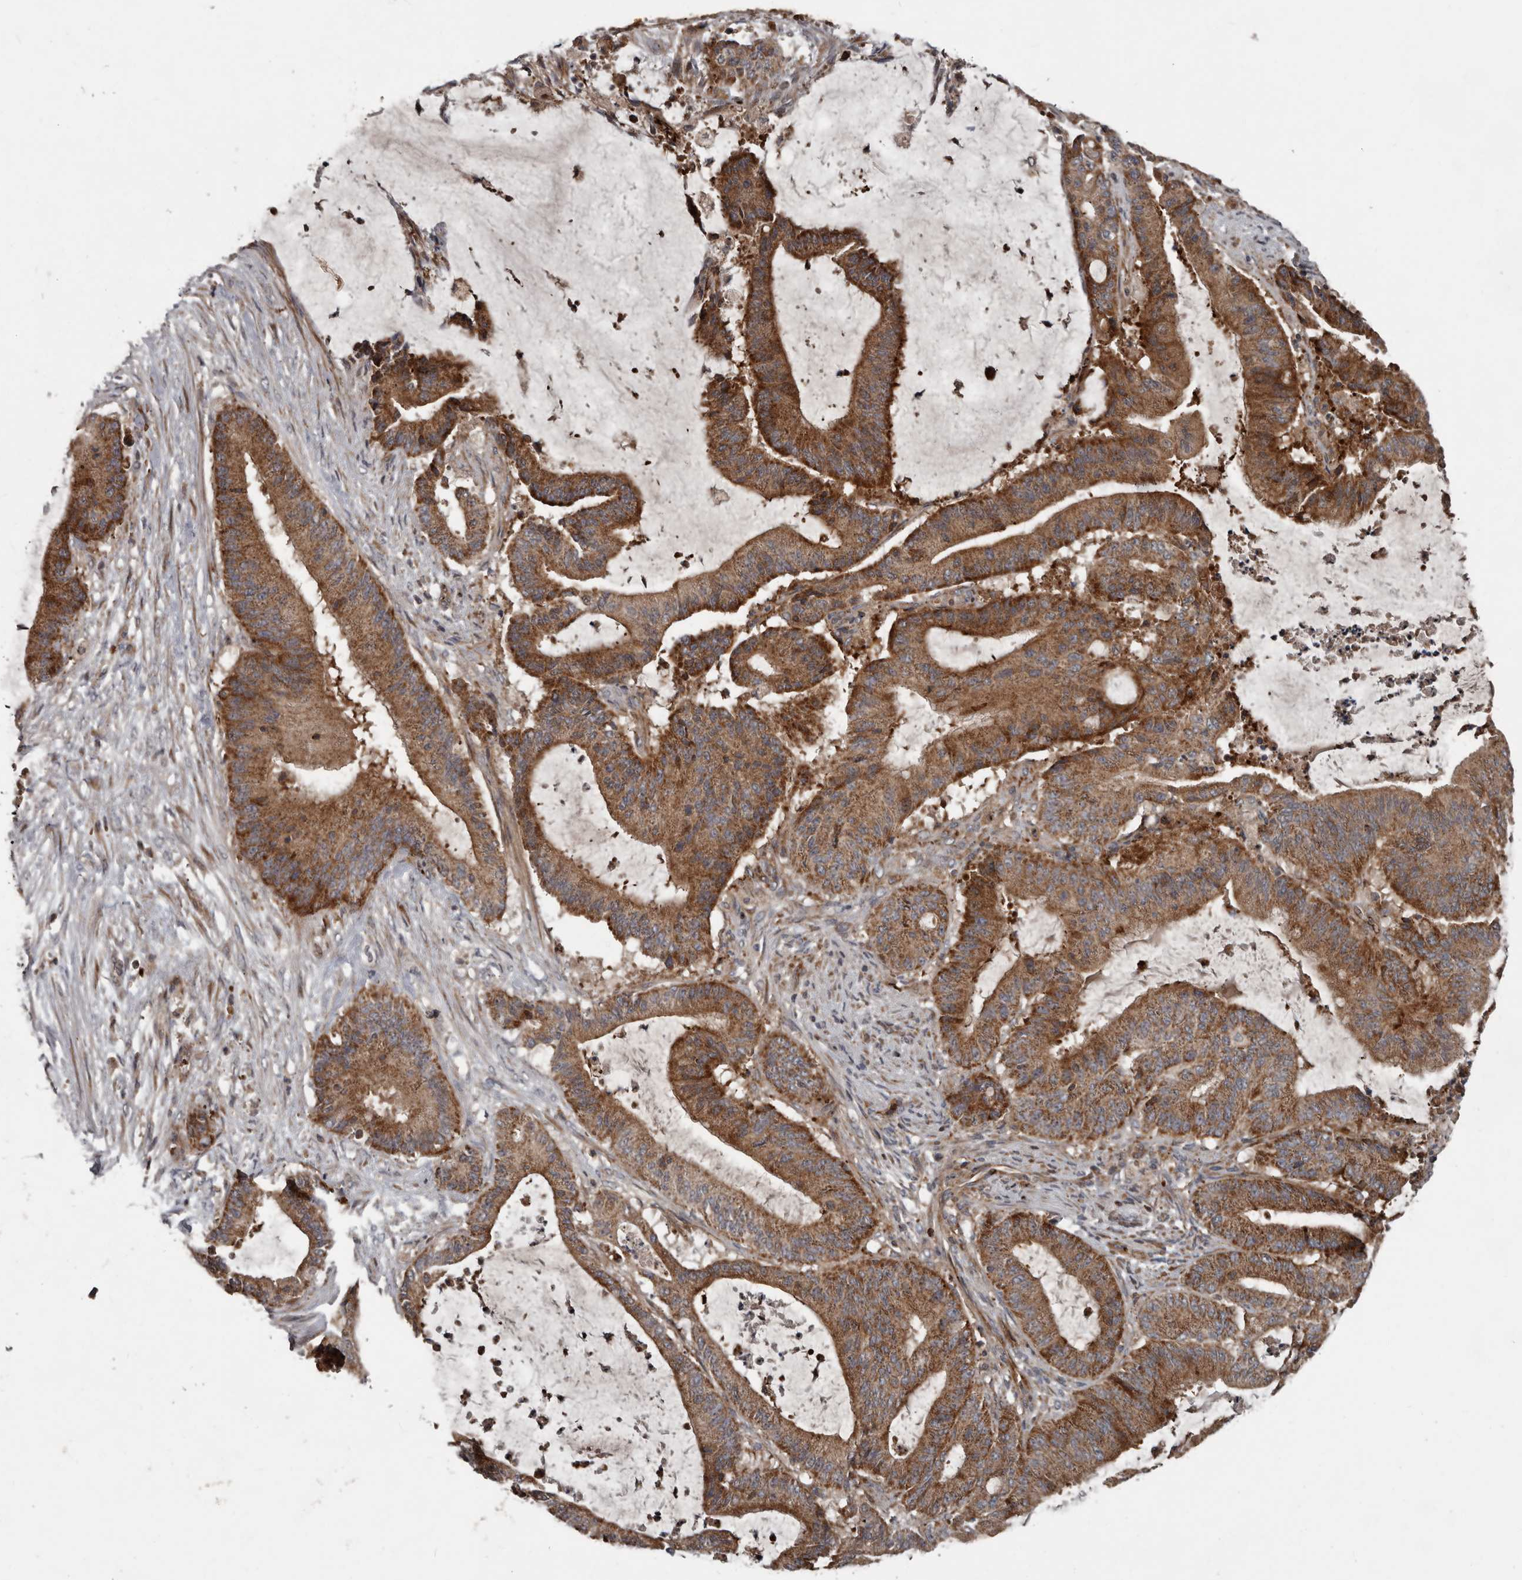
{"staining": {"intensity": "strong", "quantity": ">75%", "location": "cytoplasmic/membranous"}, "tissue": "liver cancer", "cell_type": "Tumor cells", "image_type": "cancer", "snomed": [{"axis": "morphology", "description": "Normal tissue, NOS"}, {"axis": "morphology", "description": "Cholangiocarcinoma"}, {"axis": "topography", "description": "Liver"}, {"axis": "topography", "description": "Peripheral nerve tissue"}], "caption": "Liver cholangiocarcinoma tissue displays strong cytoplasmic/membranous expression in approximately >75% of tumor cells, visualized by immunohistochemistry. (Stains: DAB in brown, nuclei in blue, Microscopy: brightfield microscopy at high magnification).", "gene": "FBXO31", "patient": {"sex": "female", "age": 73}}